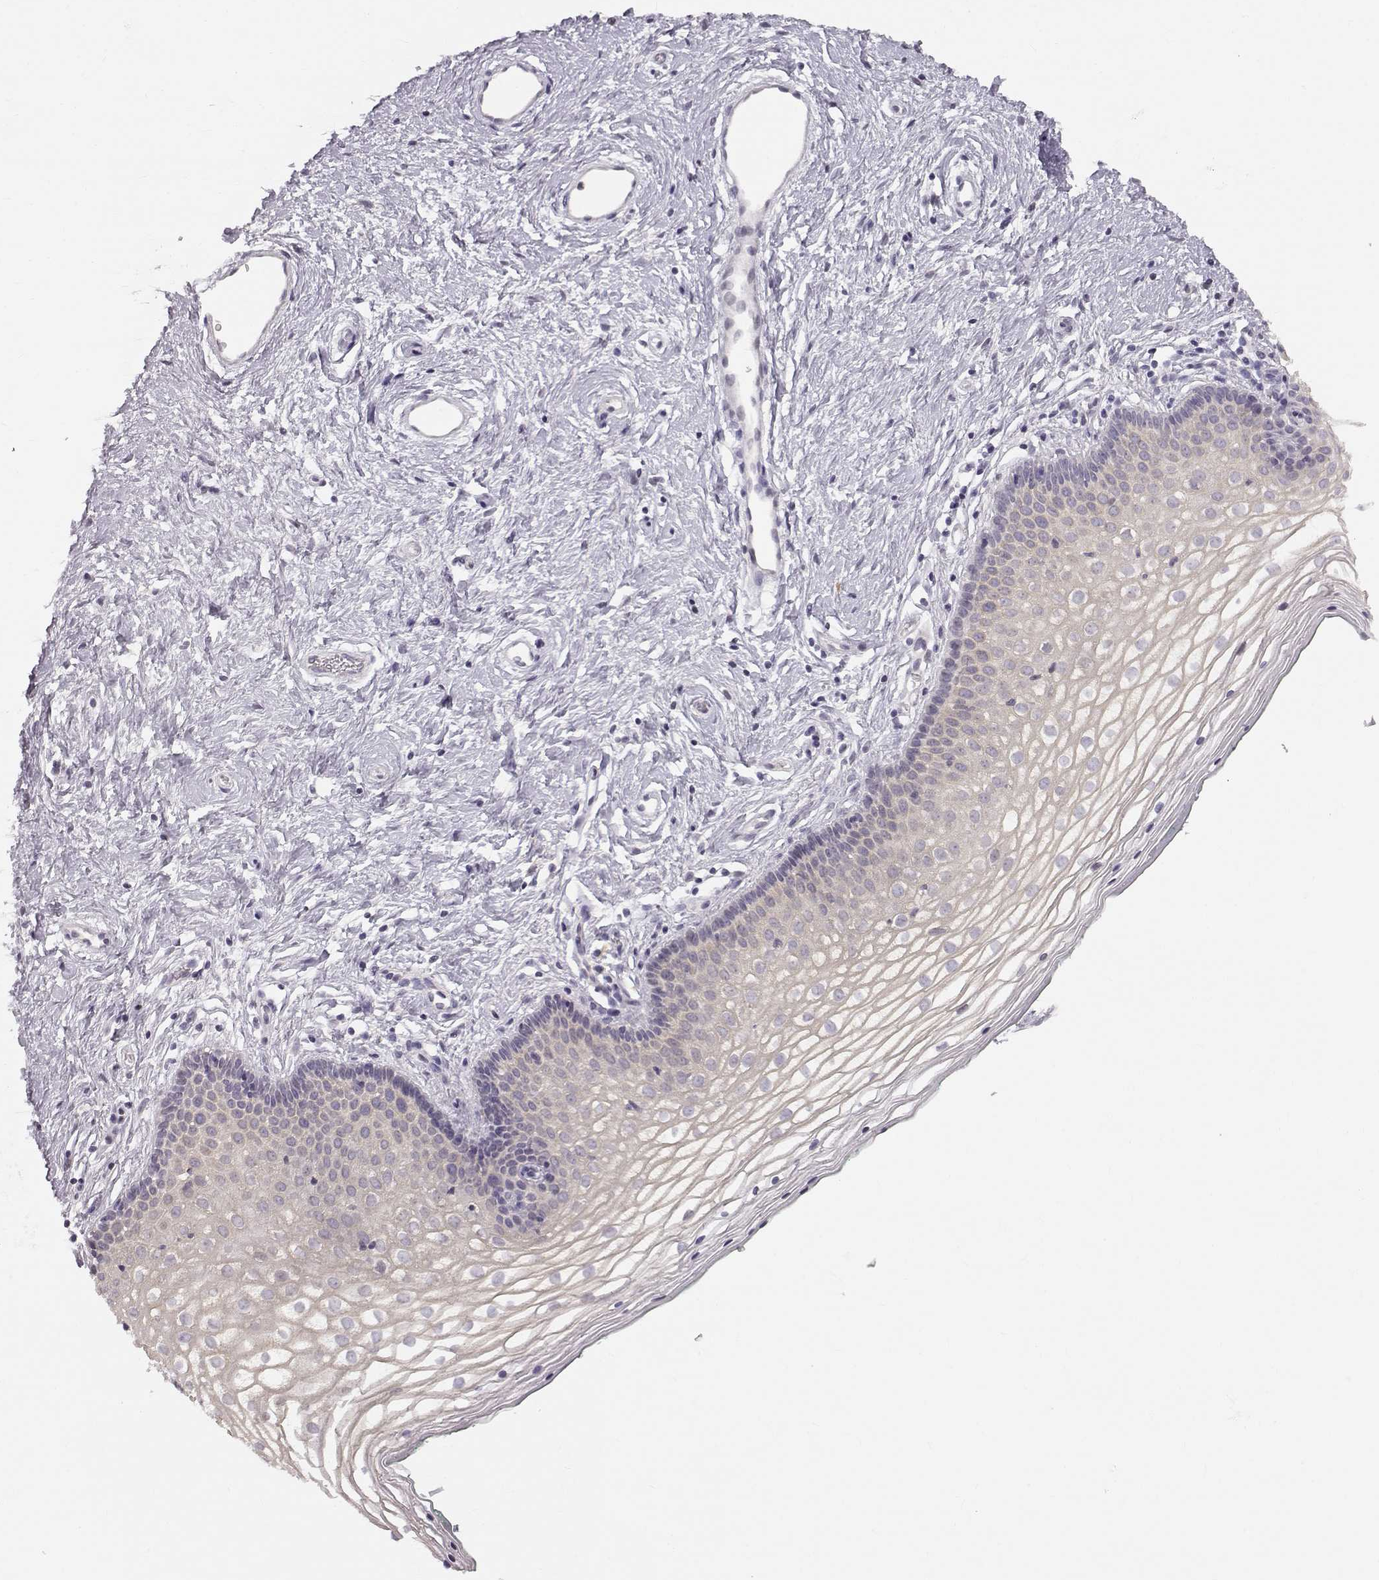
{"staining": {"intensity": "weak", "quantity": "25%-75%", "location": "cytoplasmic/membranous"}, "tissue": "vagina", "cell_type": "Squamous epithelial cells", "image_type": "normal", "snomed": [{"axis": "morphology", "description": "Normal tissue, NOS"}, {"axis": "topography", "description": "Vagina"}], "caption": "An image of human vagina stained for a protein displays weak cytoplasmic/membranous brown staining in squamous epithelial cells. (brown staining indicates protein expression, while blue staining denotes nuclei).", "gene": "ACSL6", "patient": {"sex": "female", "age": 36}}